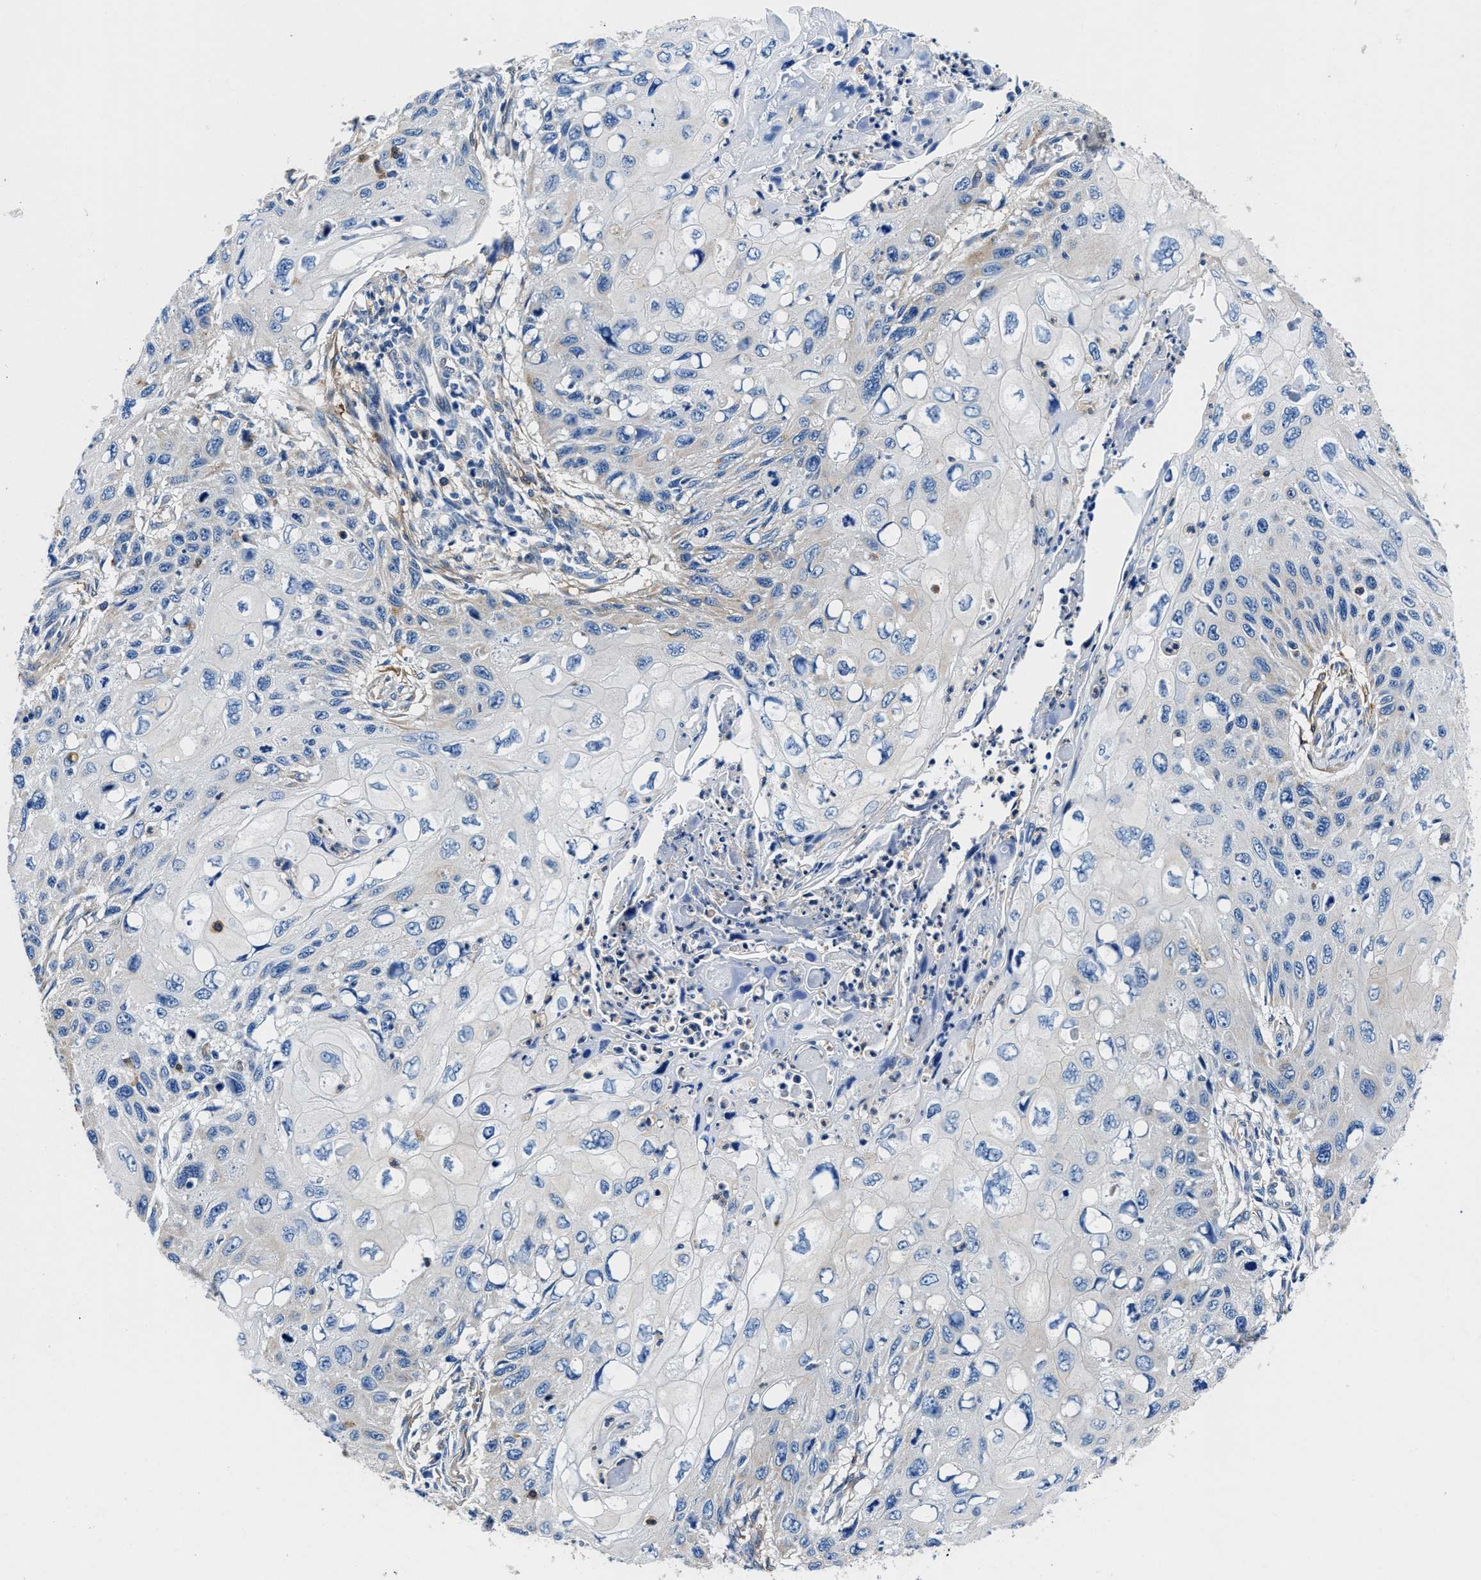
{"staining": {"intensity": "negative", "quantity": "none", "location": "none"}, "tissue": "cervical cancer", "cell_type": "Tumor cells", "image_type": "cancer", "snomed": [{"axis": "morphology", "description": "Squamous cell carcinoma, NOS"}, {"axis": "topography", "description": "Cervix"}], "caption": "Tumor cells show no significant protein staining in cervical cancer. Nuclei are stained in blue.", "gene": "NEU1", "patient": {"sex": "female", "age": 70}}